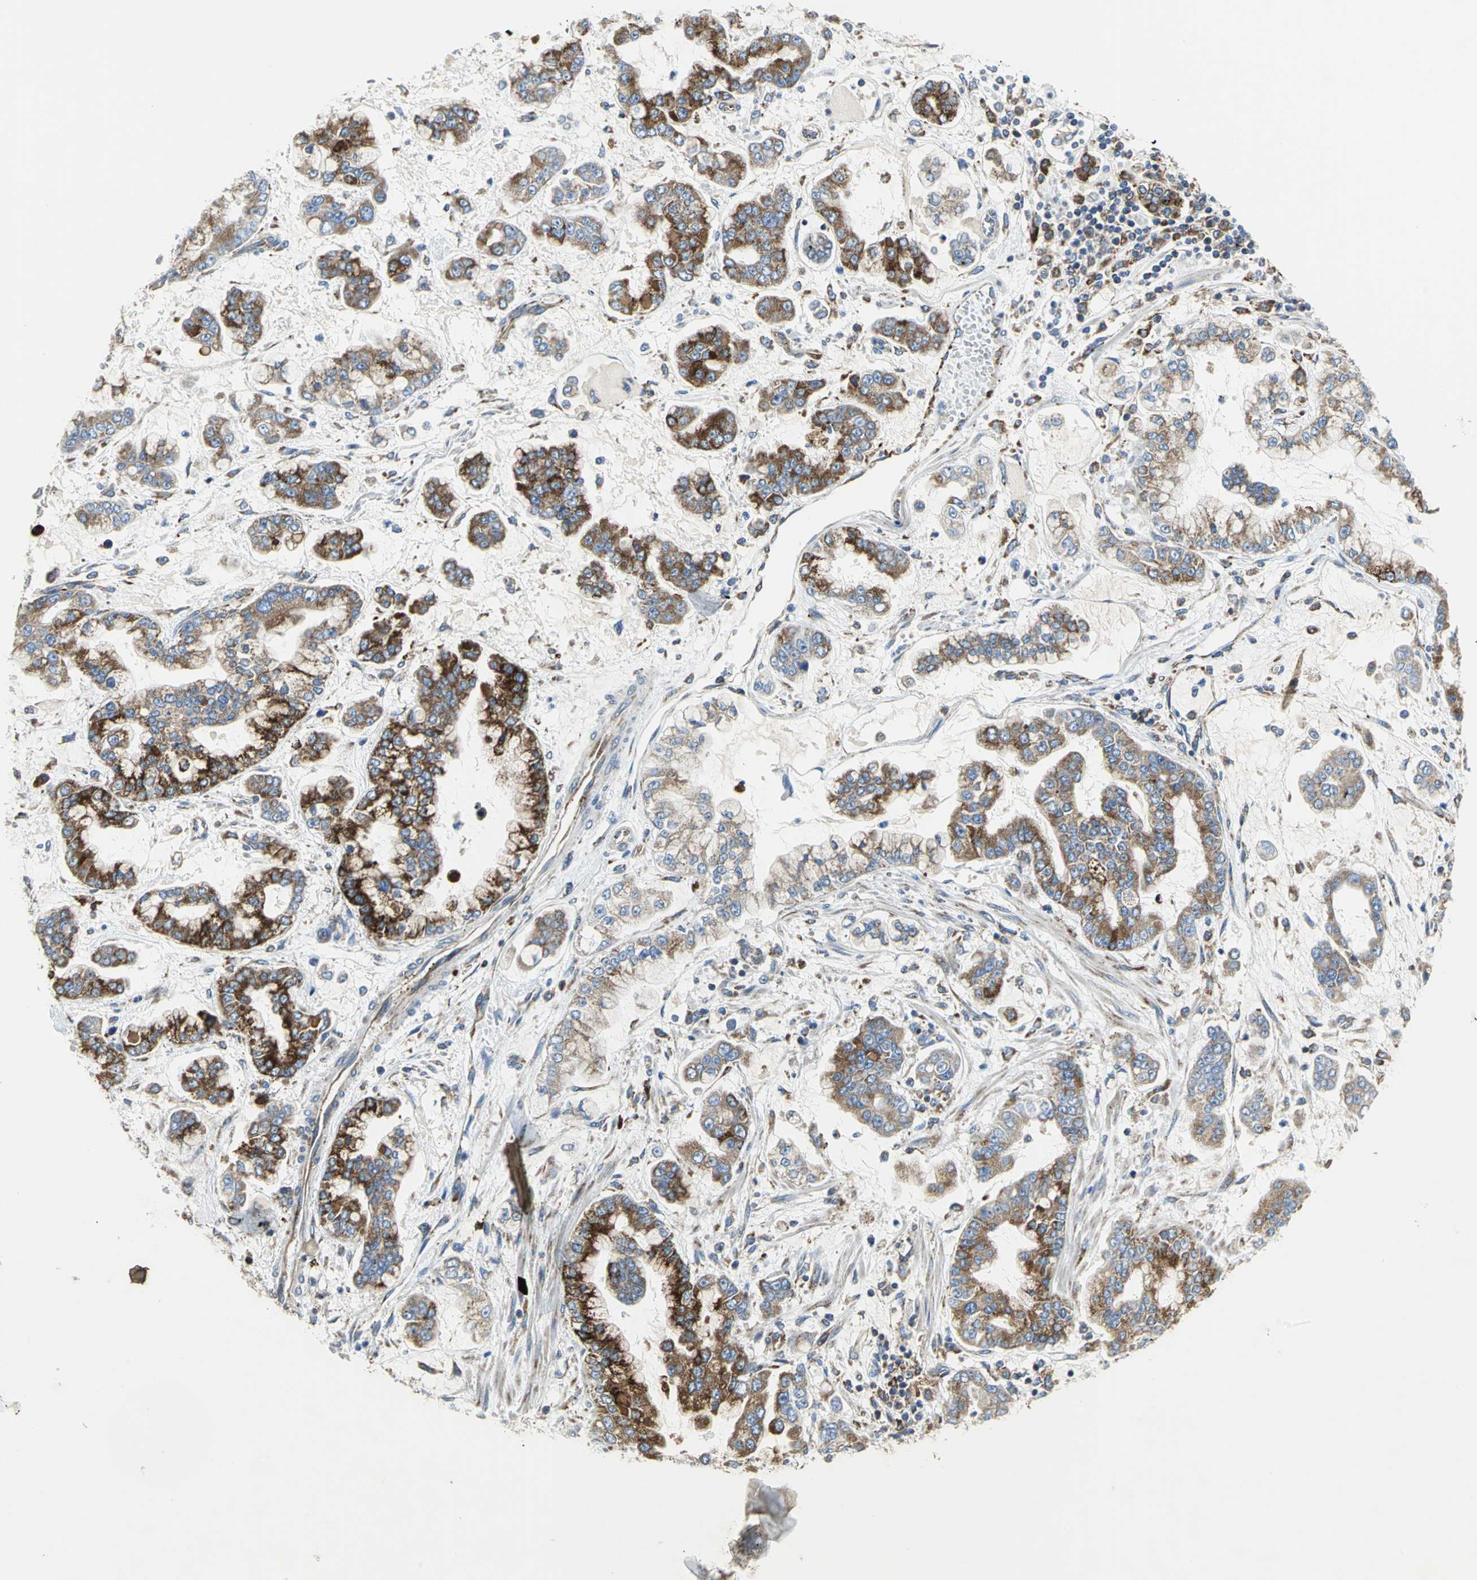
{"staining": {"intensity": "strong", "quantity": ">75%", "location": "cytoplasmic/membranous"}, "tissue": "stomach cancer", "cell_type": "Tumor cells", "image_type": "cancer", "snomed": [{"axis": "morphology", "description": "Normal tissue, NOS"}, {"axis": "morphology", "description": "Adenocarcinoma, NOS"}, {"axis": "topography", "description": "Stomach, upper"}, {"axis": "topography", "description": "Stomach"}], "caption": "IHC (DAB (3,3'-diaminobenzidine)) staining of stomach adenocarcinoma demonstrates strong cytoplasmic/membranous protein positivity in about >75% of tumor cells.", "gene": "TULP4", "patient": {"sex": "male", "age": 76}}